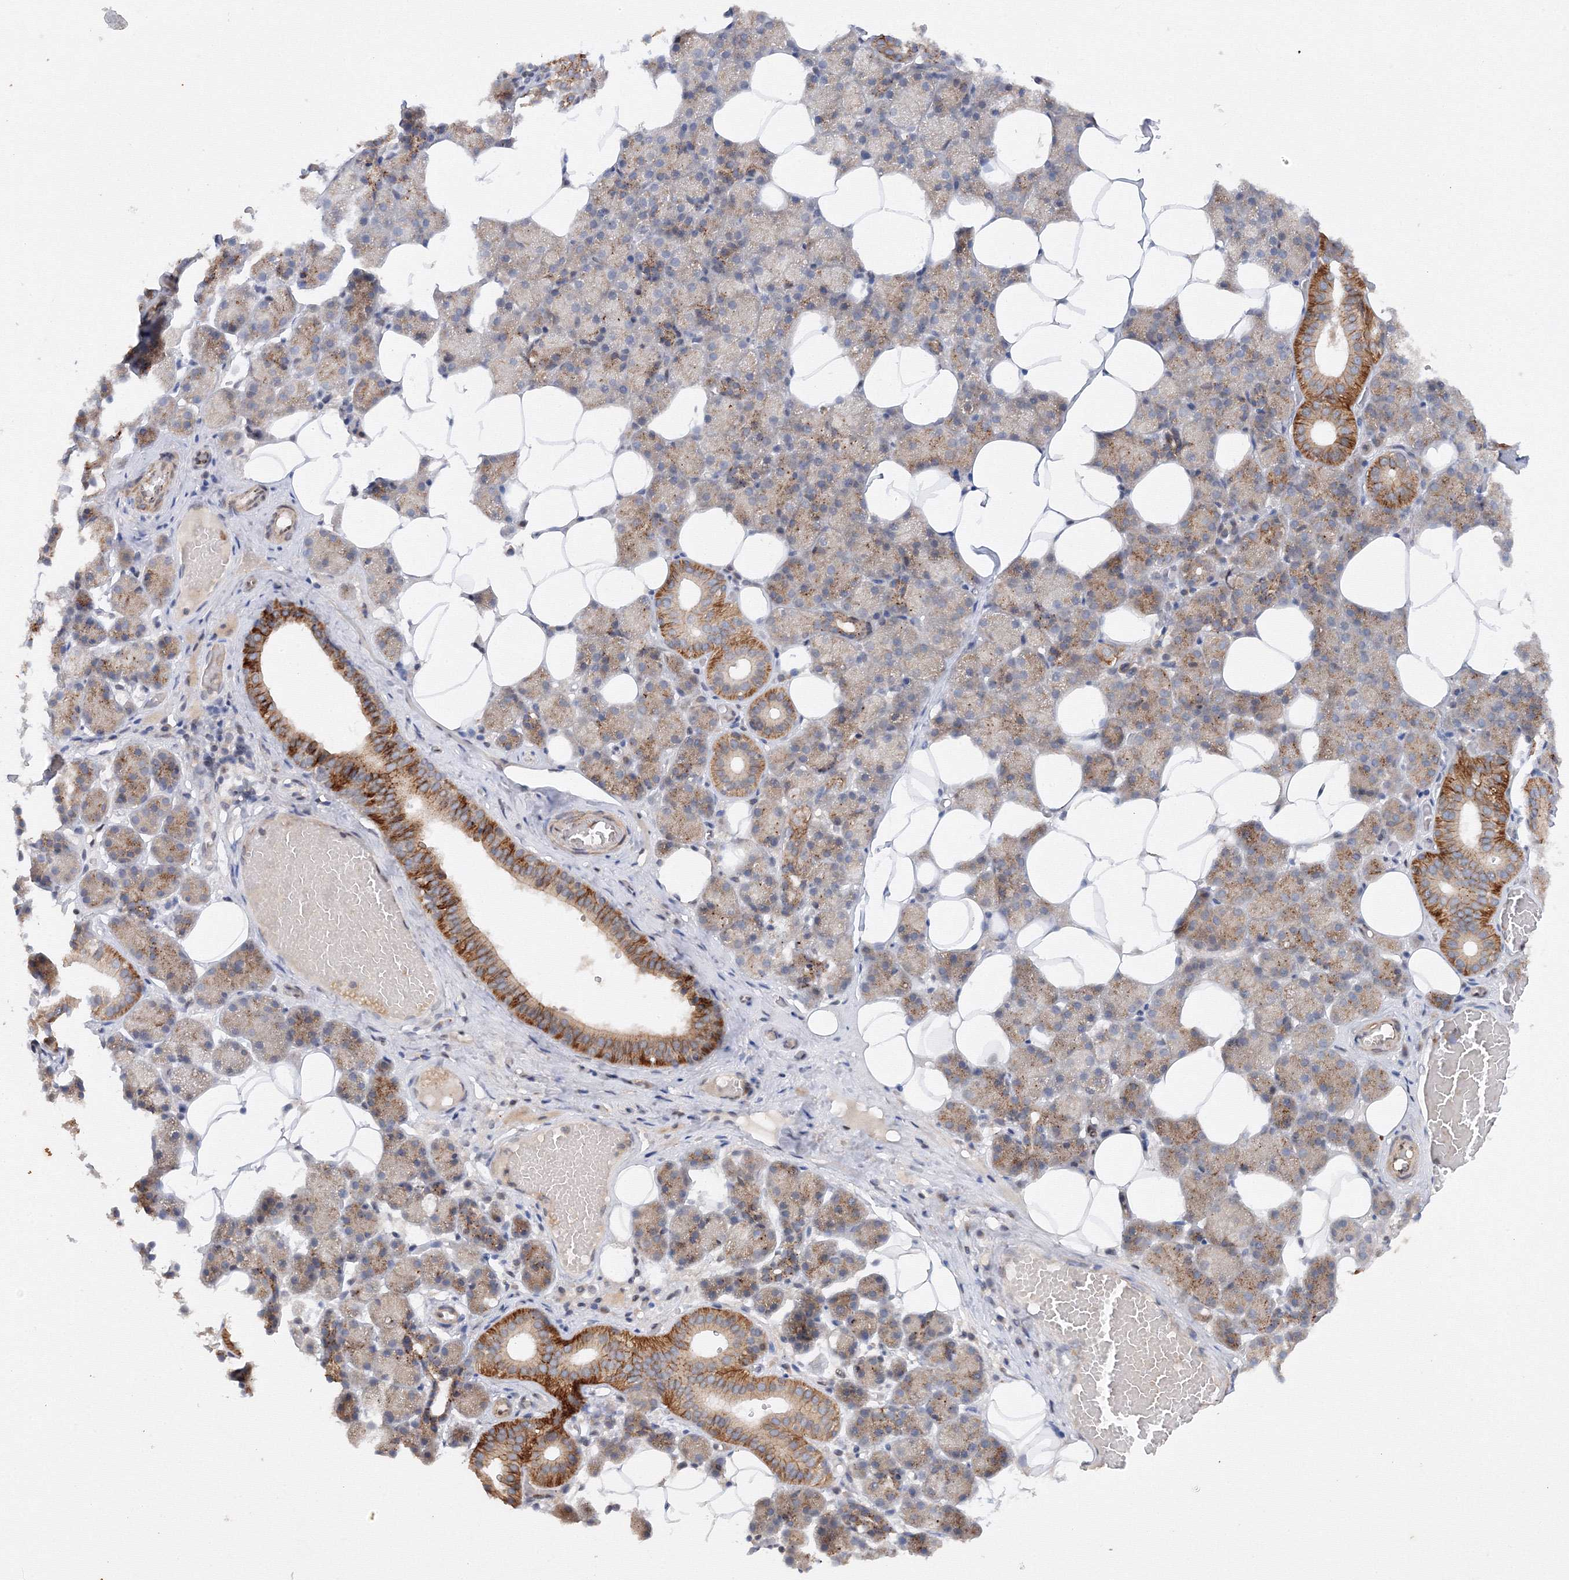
{"staining": {"intensity": "strong", "quantity": "<25%", "location": "cytoplasmic/membranous"}, "tissue": "salivary gland", "cell_type": "Glandular cells", "image_type": "normal", "snomed": [{"axis": "morphology", "description": "Normal tissue, NOS"}, {"axis": "topography", "description": "Salivary gland"}], "caption": "The image reveals a brown stain indicating the presence of a protein in the cytoplasmic/membranous of glandular cells in salivary gland. (DAB IHC with brightfield microscopy, high magnification).", "gene": "DCTD", "patient": {"sex": "female", "age": 33}}